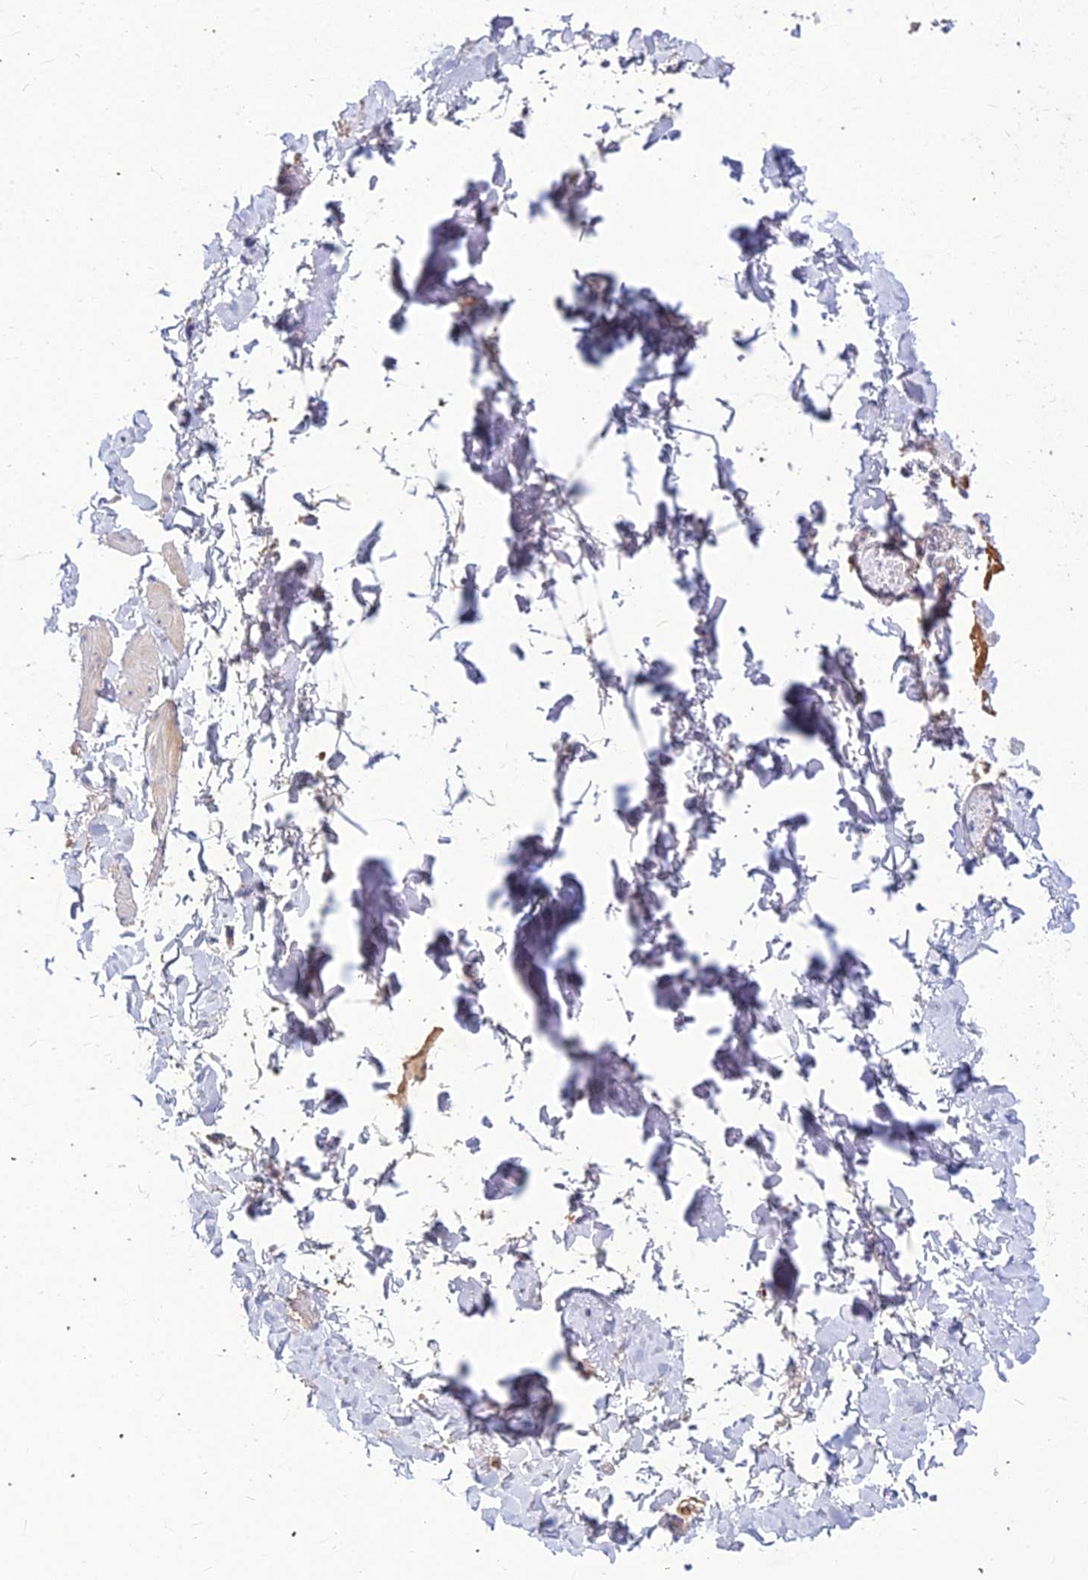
{"staining": {"intensity": "negative", "quantity": "none", "location": "none"}, "tissue": "adipose tissue", "cell_type": "Adipocytes", "image_type": "normal", "snomed": [{"axis": "morphology", "description": "Normal tissue, NOS"}, {"axis": "topography", "description": "Adipose tissue"}, {"axis": "topography", "description": "Vascular tissue"}, {"axis": "topography", "description": "Peripheral nerve tissue"}], "caption": "This is an immunohistochemistry image of benign human adipose tissue. There is no expression in adipocytes.", "gene": "DMRTA1", "patient": {"sex": "male", "age": 25}}